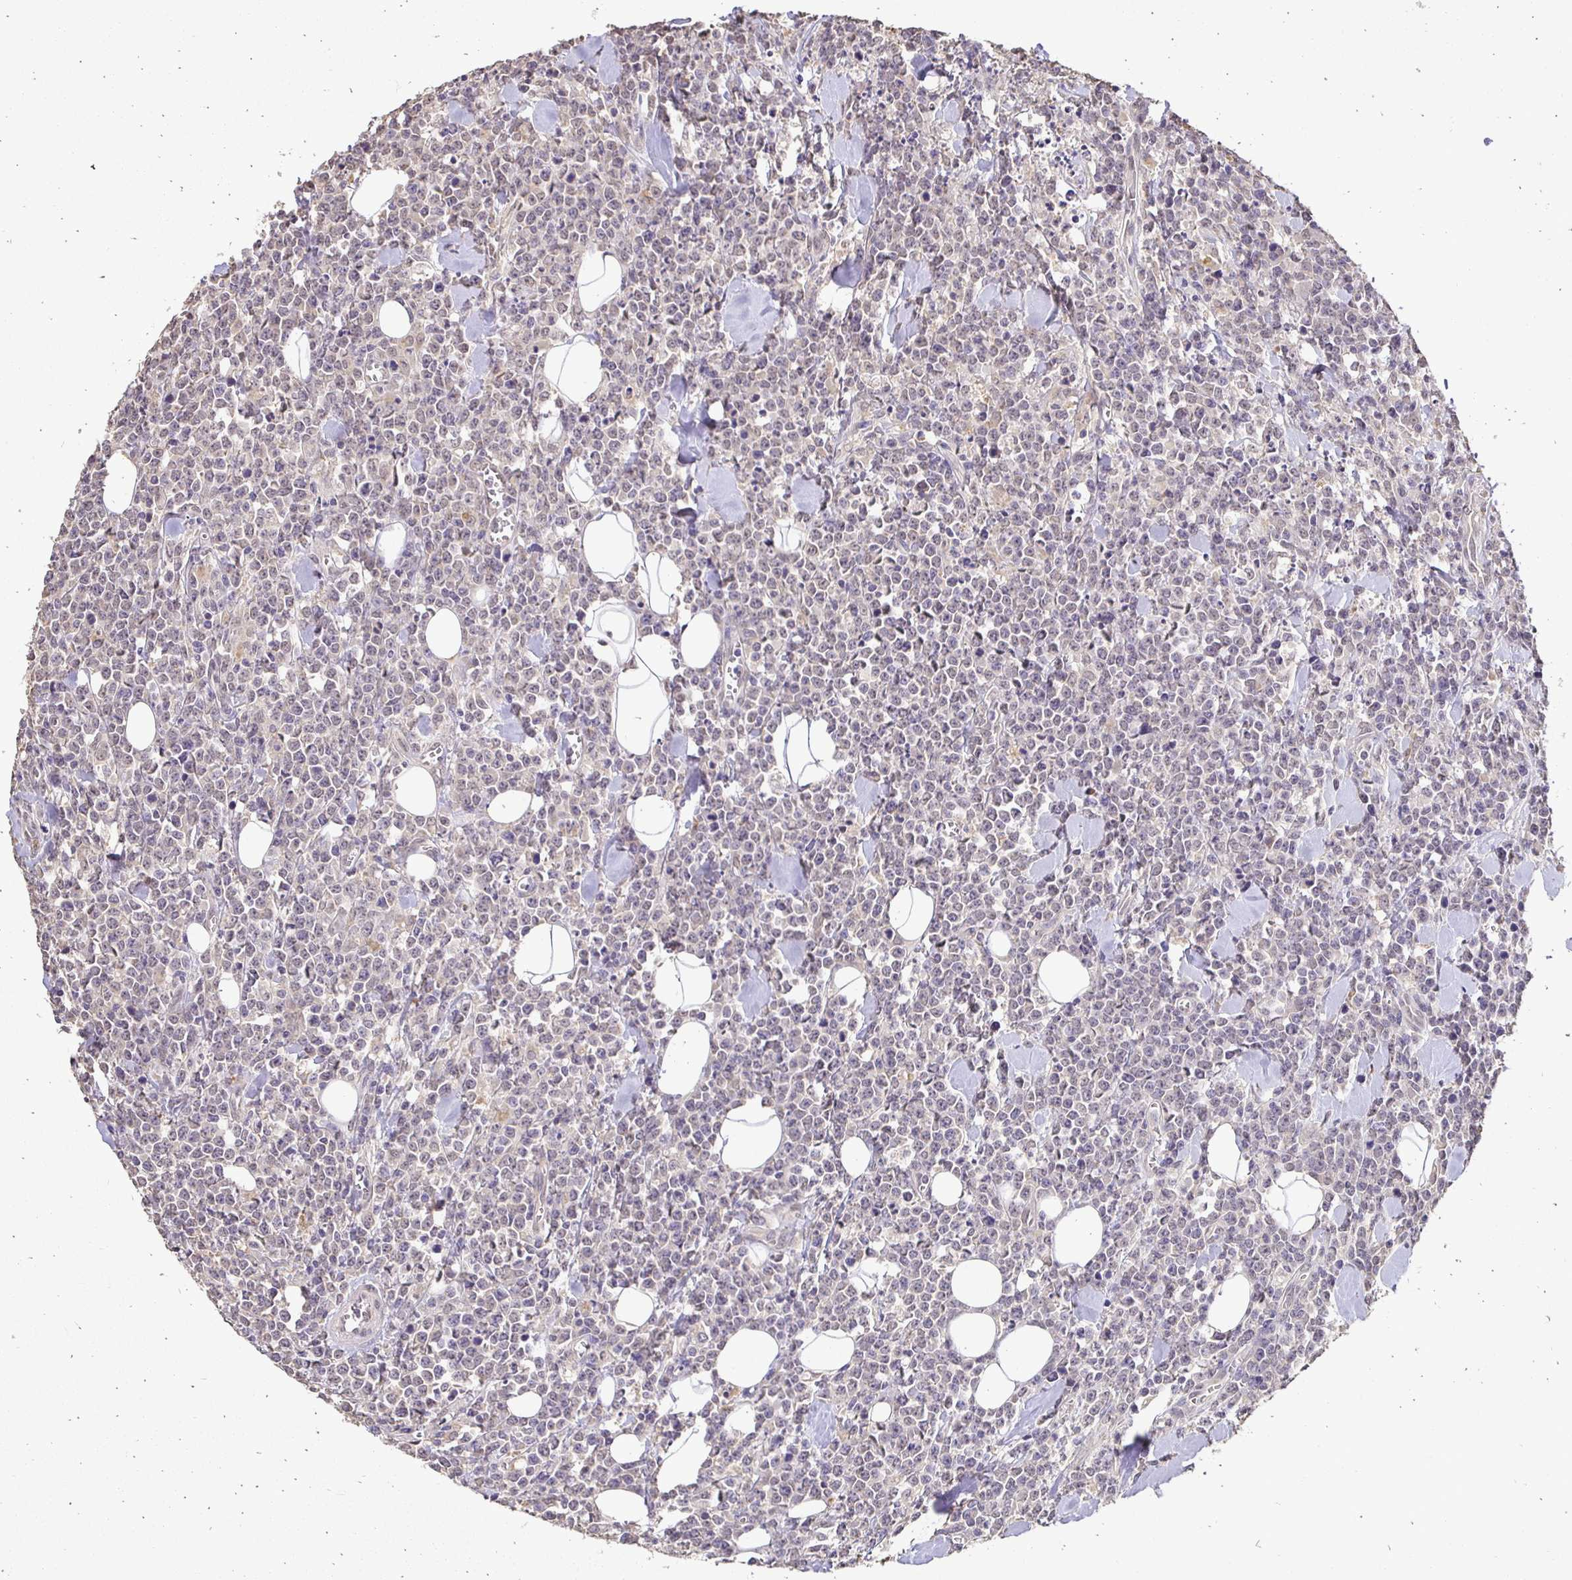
{"staining": {"intensity": "negative", "quantity": "none", "location": "none"}, "tissue": "lymphoma", "cell_type": "Tumor cells", "image_type": "cancer", "snomed": [{"axis": "morphology", "description": "Malignant lymphoma, non-Hodgkin's type, High grade"}, {"axis": "topography", "description": "Small intestine"}], "caption": "This histopathology image is of lymphoma stained with IHC to label a protein in brown with the nuclei are counter-stained blue. There is no positivity in tumor cells.", "gene": "RHEBL1", "patient": {"sex": "female", "age": 56}}